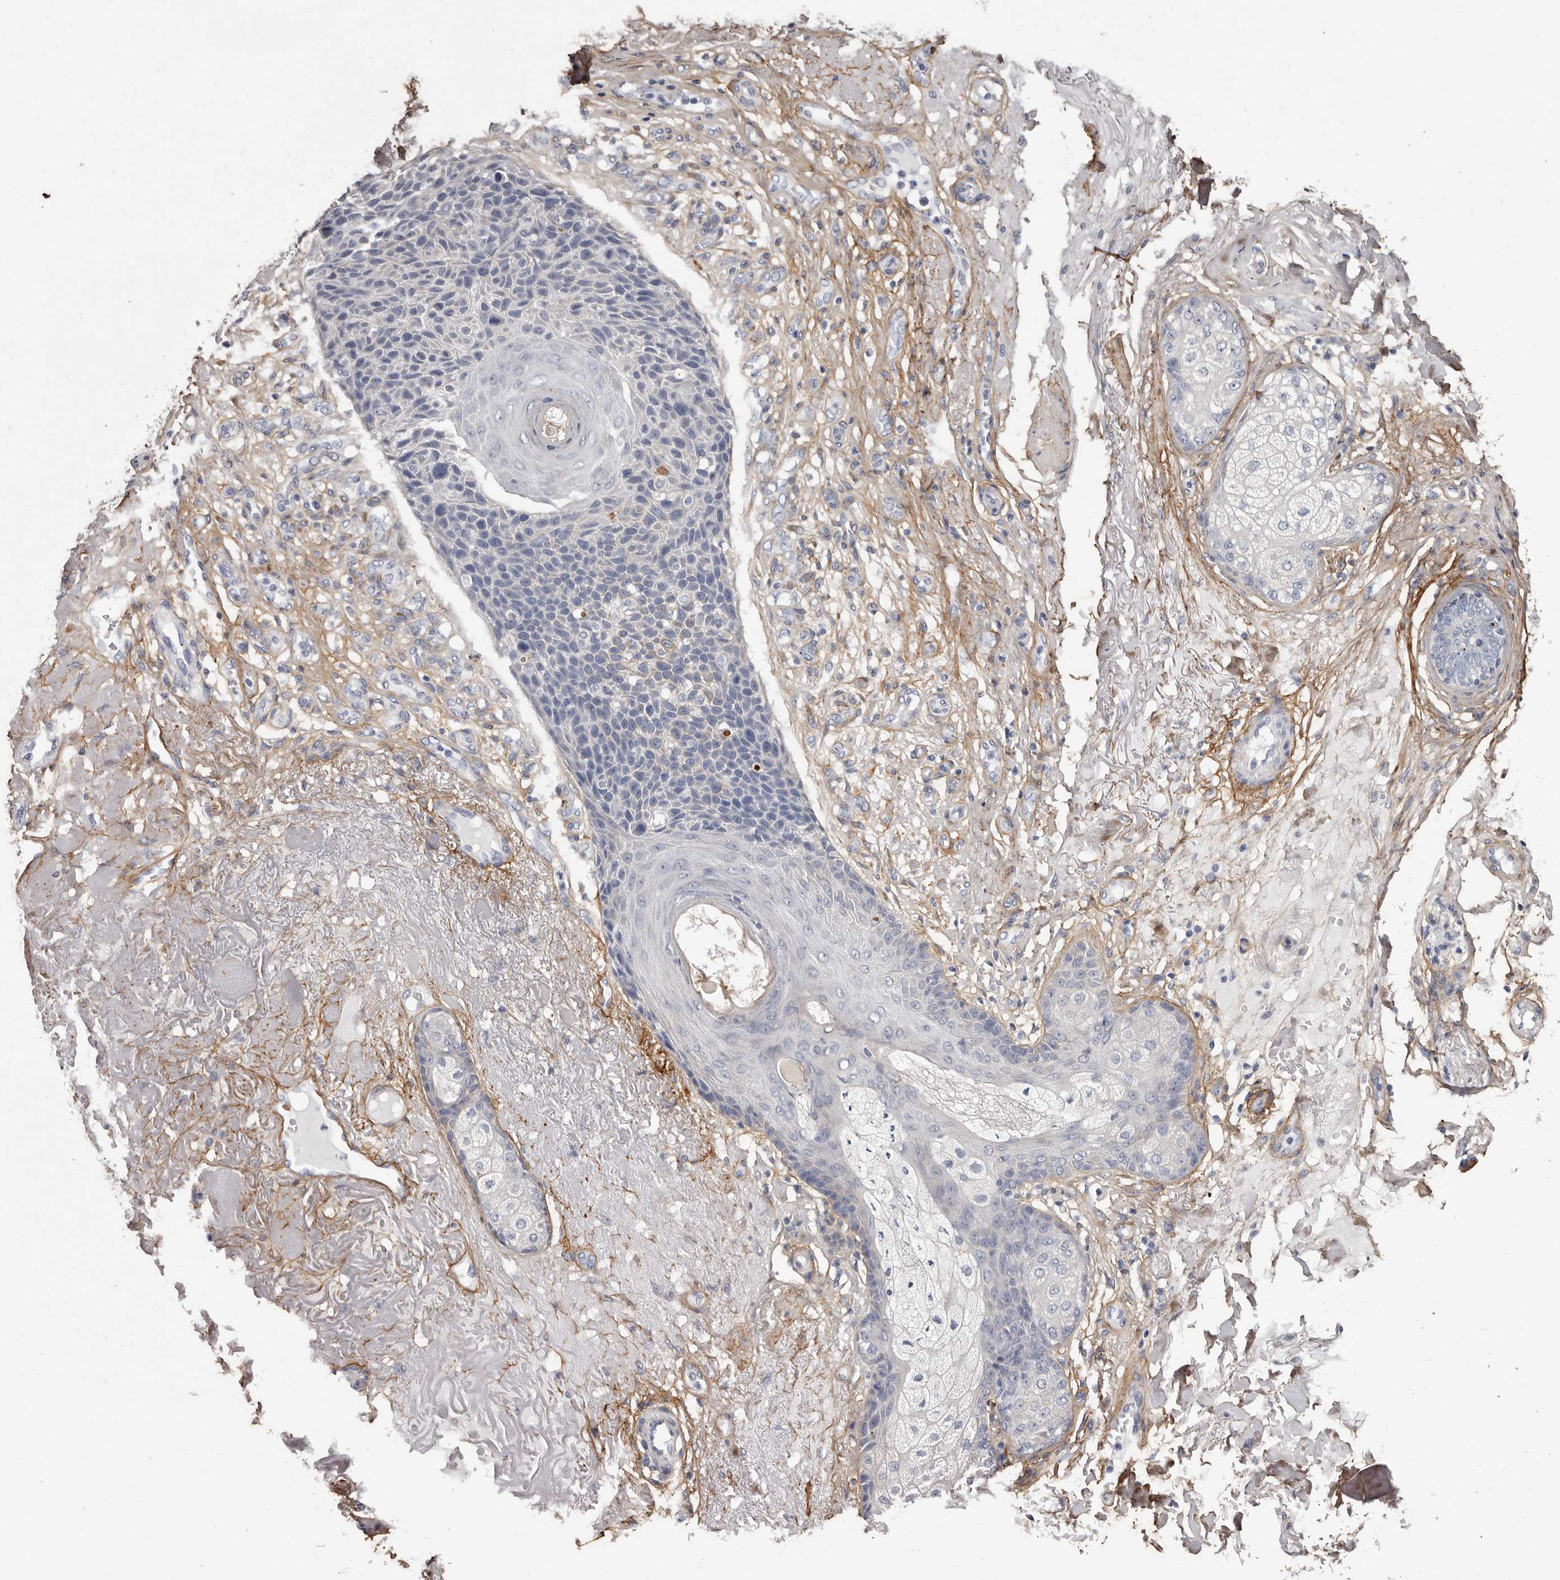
{"staining": {"intensity": "negative", "quantity": "none", "location": "none"}, "tissue": "skin cancer", "cell_type": "Tumor cells", "image_type": "cancer", "snomed": [{"axis": "morphology", "description": "Squamous cell carcinoma, NOS"}, {"axis": "topography", "description": "Skin"}], "caption": "High magnification brightfield microscopy of skin cancer (squamous cell carcinoma) stained with DAB (3,3'-diaminobenzidine) (brown) and counterstained with hematoxylin (blue): tumor cells show no significant expression. Brightfield microscopy of immunohistochemistry (IHC) stained with DAB (3,3'-diaminobenzidine) (brown) and hematoxylin (blue), captured at high magnification.", "gene": "COL6A1", "patient": {"sex": "female", "age": 88}}